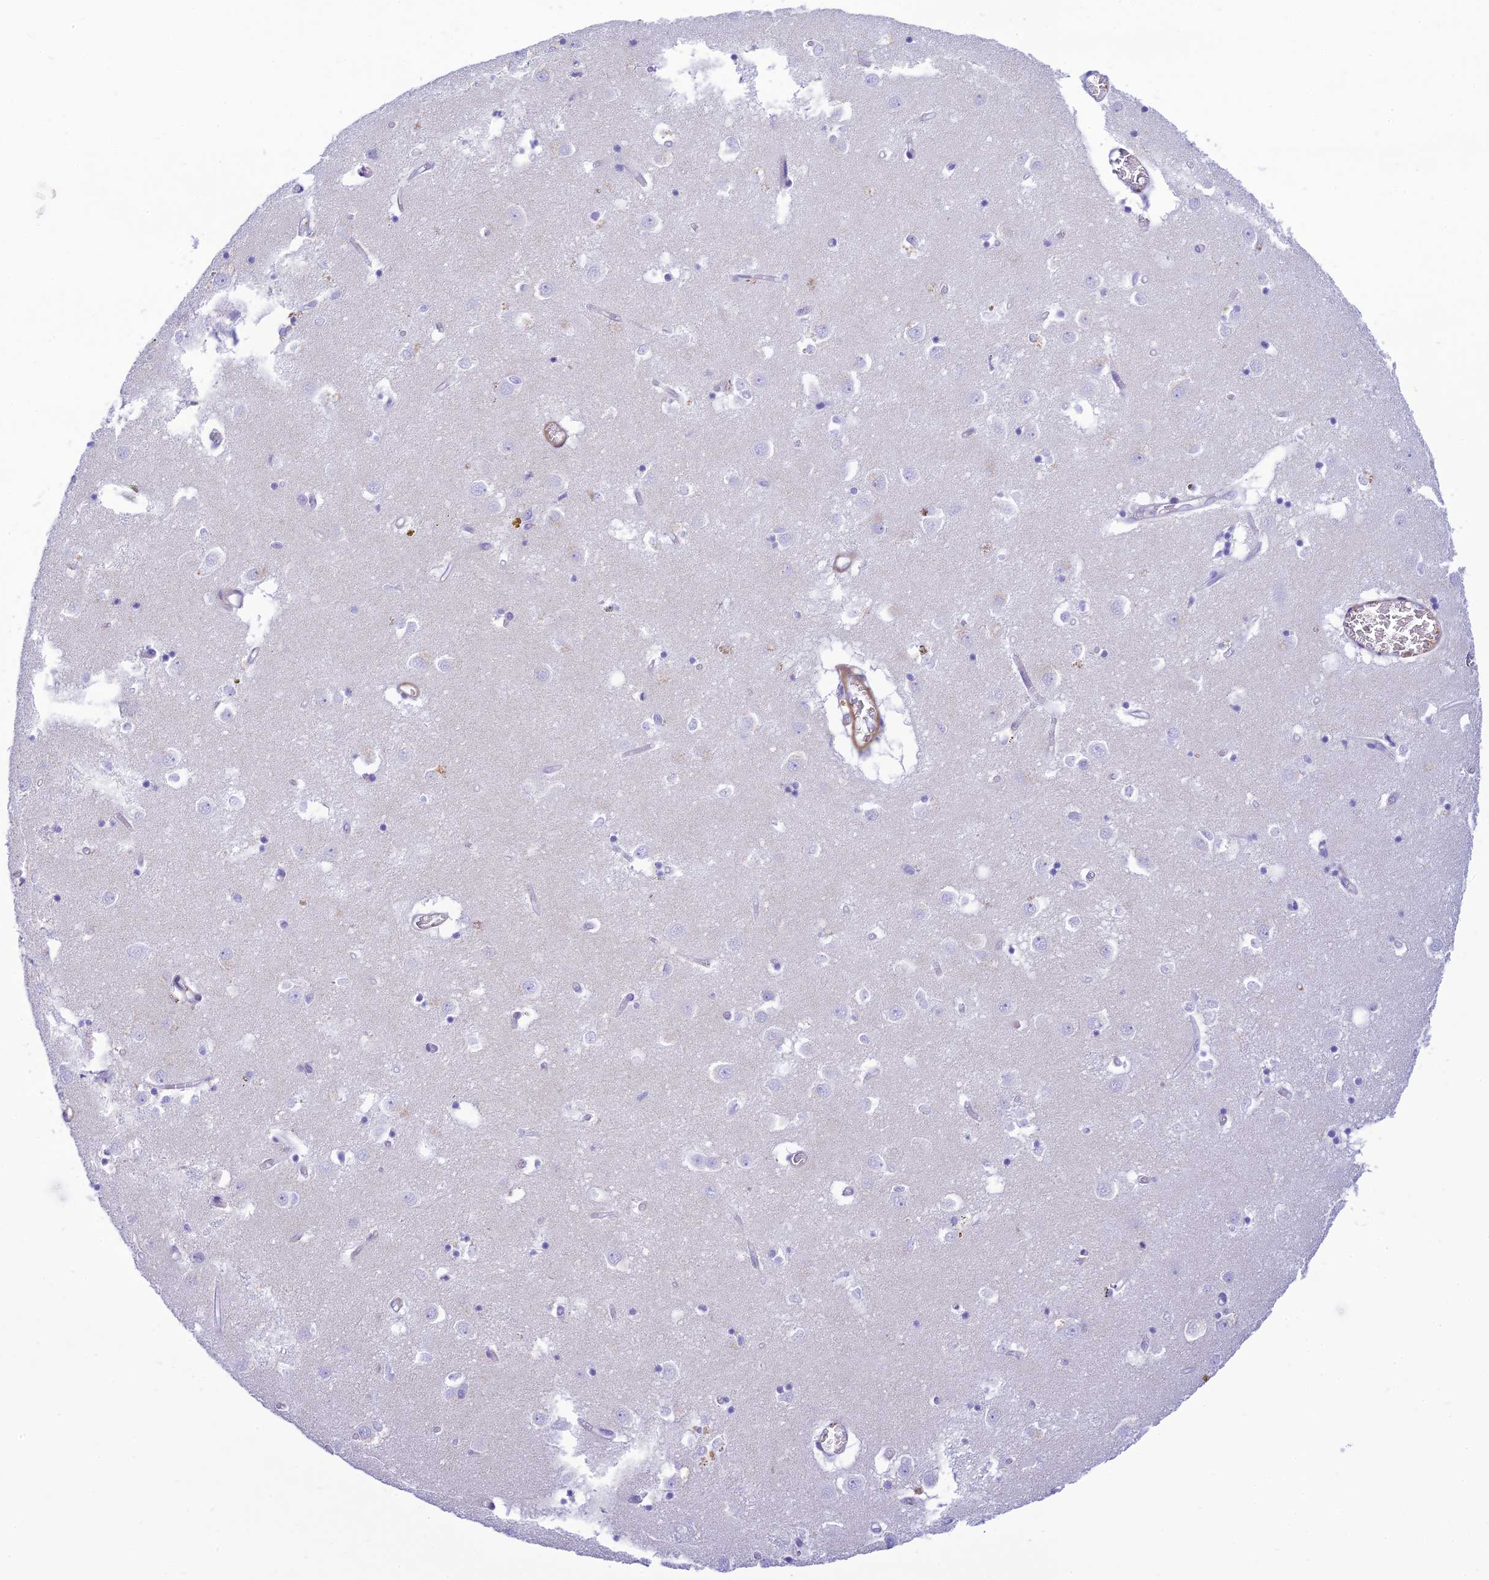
{"staining": {"intensity": "negative", "quantity": "none", "location": "none"}, "tissue": "caudate", "cell_type": "Glial cells", "image_type": "normal", "snomed": [{"axis": "morphology", "description": "Normal tissue, NOS"}, {"axis": "topography", "description": "Lateral ventricle wall"}], "caption": "This image is of benign caudate stained with immunohistochemistry (IHC) to label a protein in brown with the nuclei are counter-stained blue. There is no expression in glial cells.", "gene": "FBXW4", "patient": {"sex": "male", "age": 70}}